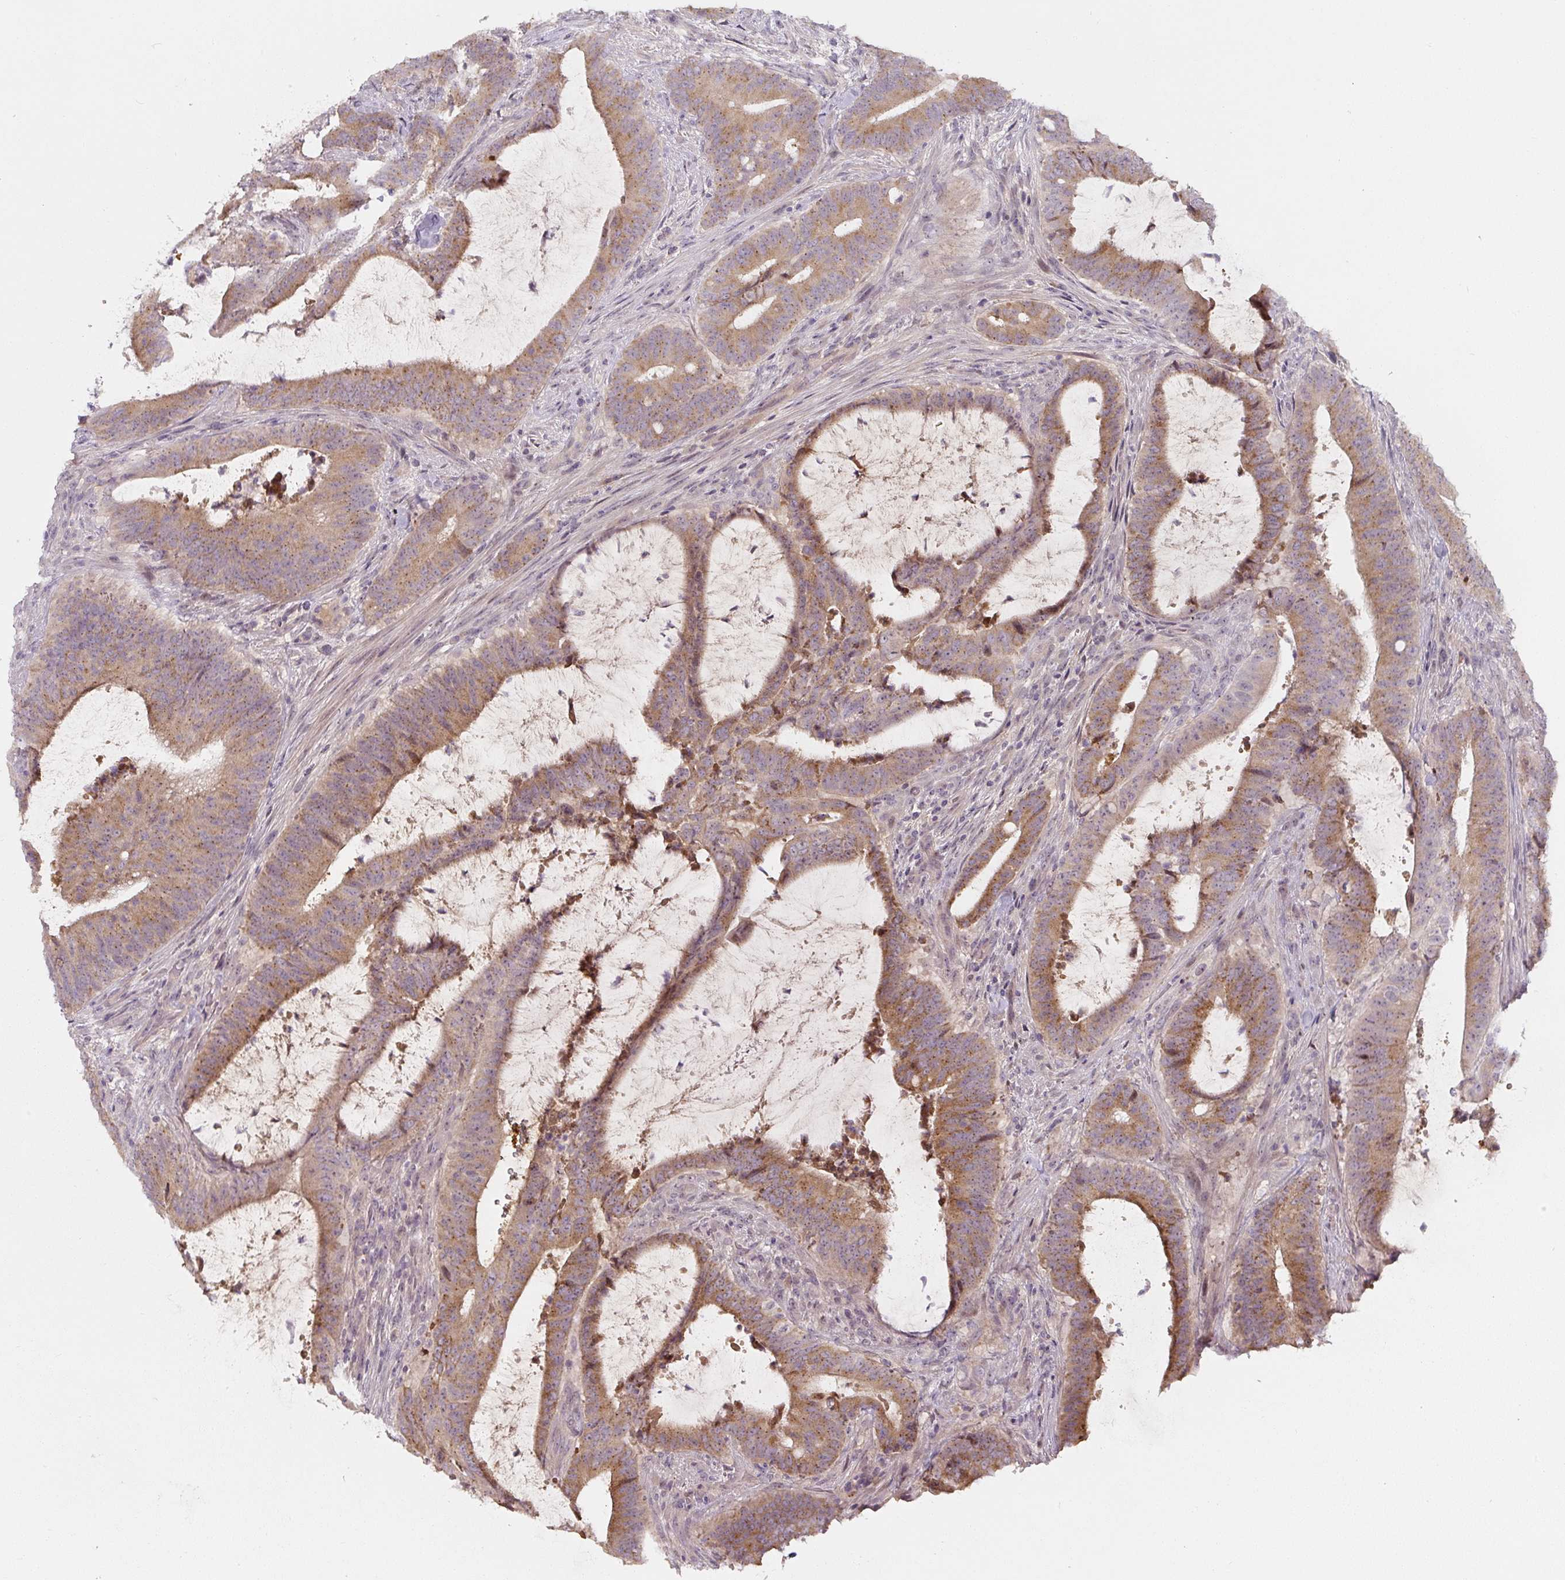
{"staining": {"intensity": "moderate", "quantity": ">75%", "location": "cytoplasmic/membranous"}, "tissue": "colorectal cancer", "cell_type": "Tumor cells", "image_type": "cancer", "snomed": [{"axis": "morphology", "description": "Adenocarcinoma, NOS"}, {"axis": "topography", "description": "Colon"}], "caption": "Immunohistochemical staining of human colorectal adenocarcinoma displays medium levels of moderate cytoplasmic/membranous expression in approximately >75% of tumor cells. (IHC, brightfield microscopy, high magnification).", "gene": "PWWP3B", "patient": {"sex": "female", "age": 43}}